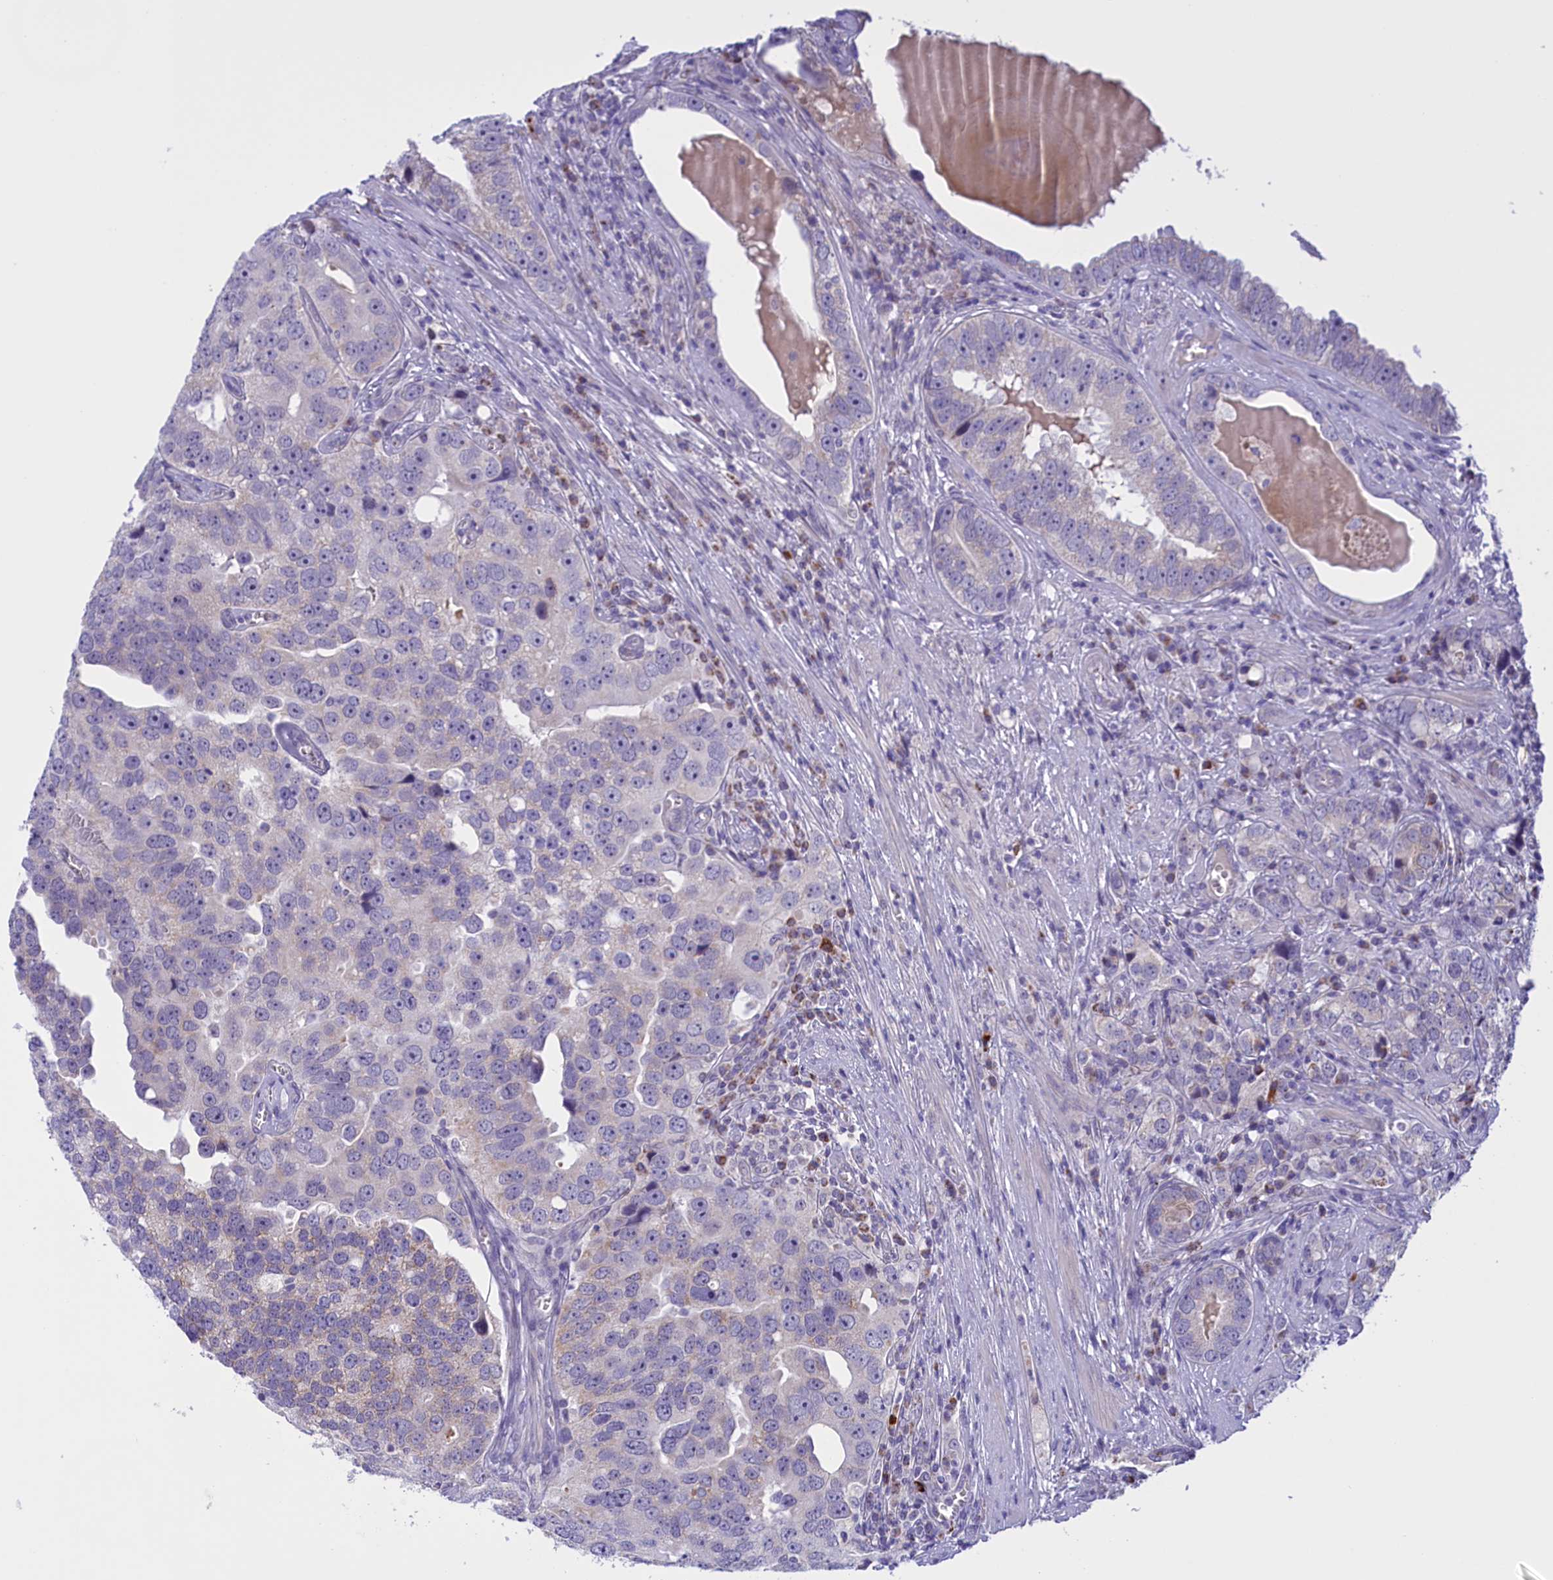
{"staining": {"intensity": "negative", "quantity": "none", "location": "none"}, "tissue": "prostate cancer", "cell_type": "Tumor cells", "image_type": "cancer", "snomed": [{"axis": "morphology", "description": "Adenocarcinoma, High grade"}, {"axis": "topography", "description": "Prostate"}], "caption": "A high-resolution histopathology image shows immunohistochemistry (IHC) staining of prostate adenocarcinoma (high-grade), which shows no significant expression in tumor cells. Nuclei are stained in blue.", "gene": "FAM149B1", "patient": {"sex": "male", "age": 71}}